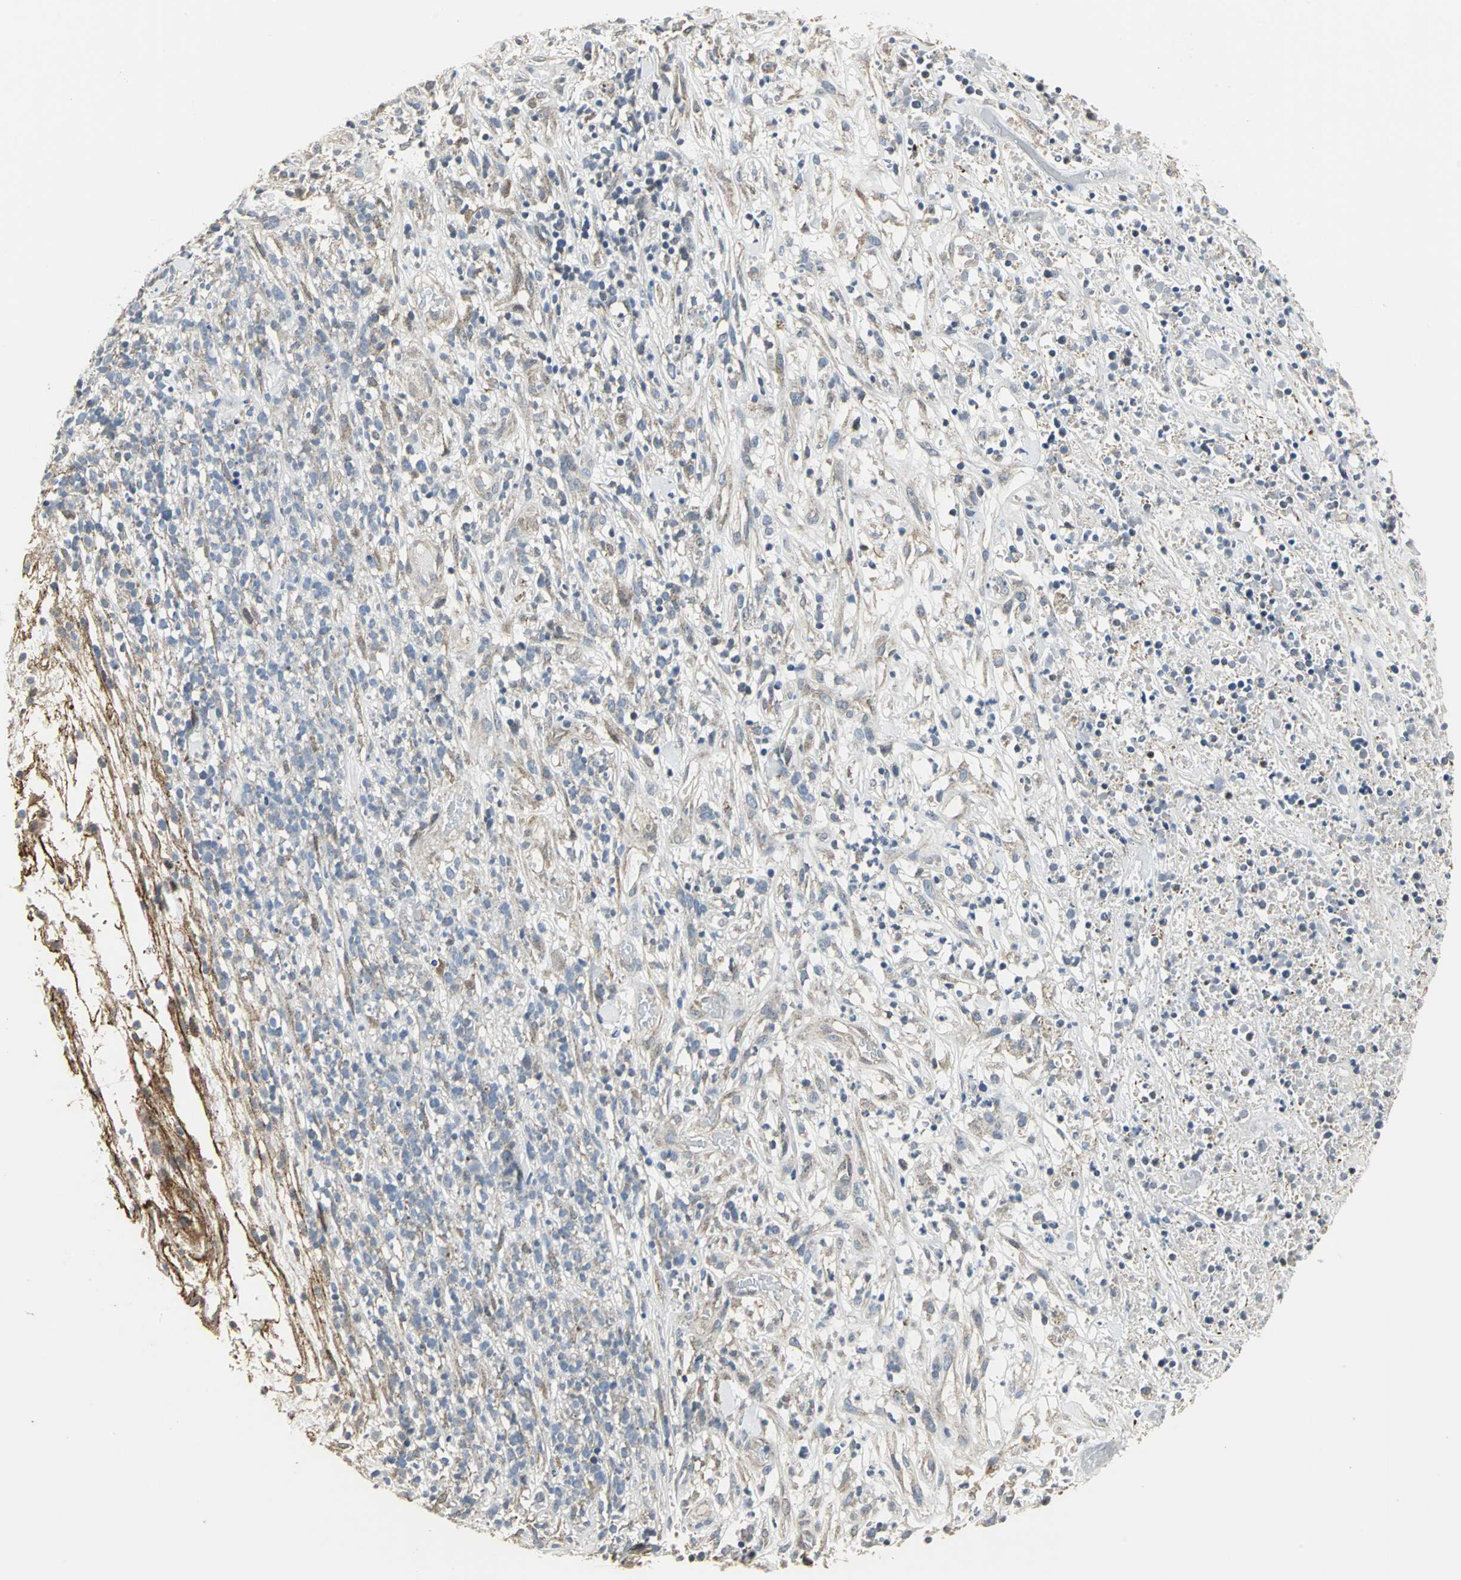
{"staining": {"intensity": "weak", "quantity": "25%-75%", "location": "cytoplasmic/membranous"}, "tissue": "lymphoma", "cell_type": "Tumor cells", "image_type": "cancer", "snomed": [{"axis": "morphology", "description": "Malignant lymphoma, non-Hodgkin's type, High grade"}, {"axis": "topography", "description": "Lymph node"}], "caption": "The micrograph displays immunohistochemical staining of lymphoma. There is weak cytoplasmic/membranous expression is identified in approximately 25%-75% of tumor cells.", "gene": "DNAJB4", "patient": {"sex": "female", "age": 73}}